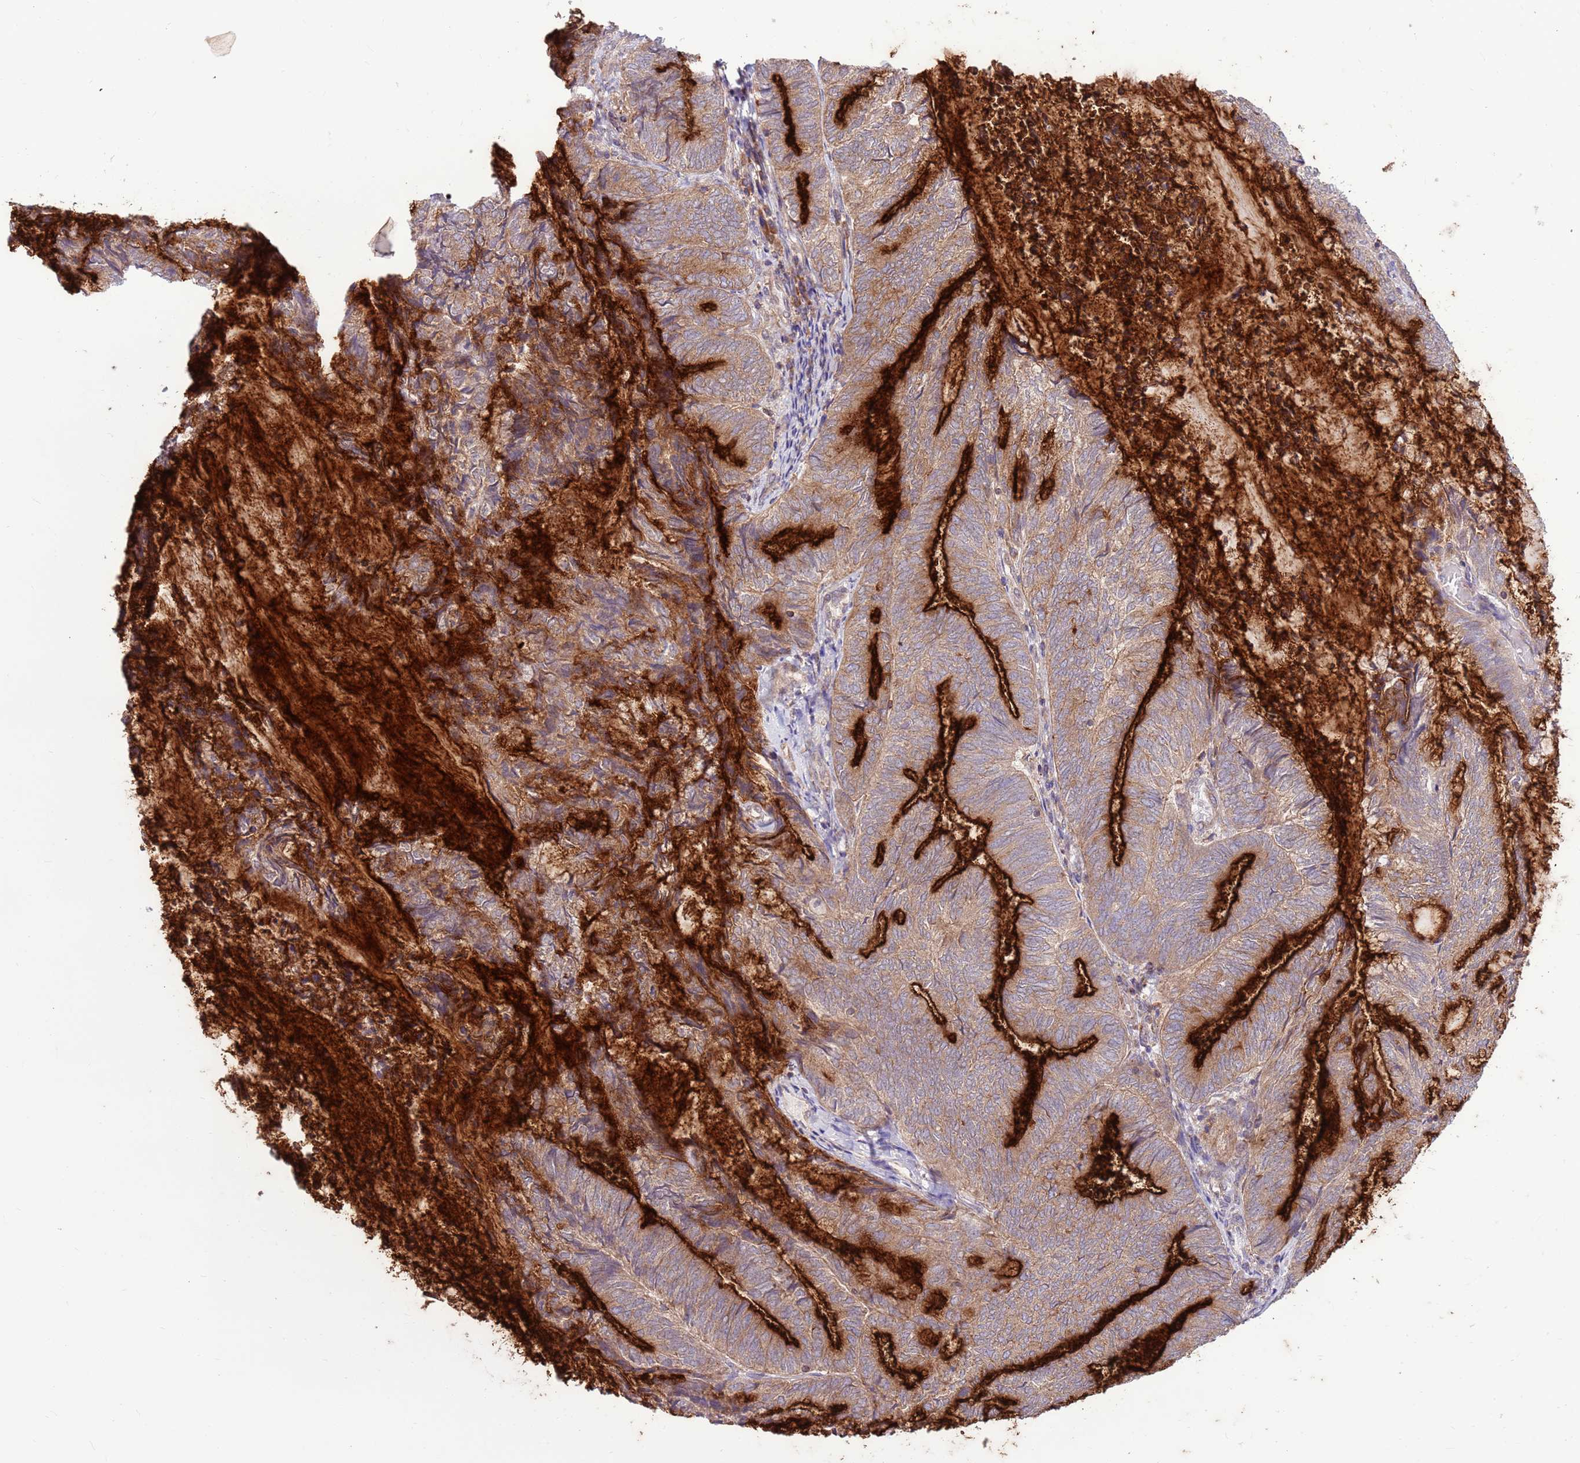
{"staining": {"intensity": "strong", "quantity": "25%-75%", "location": "cytoplasmic/membranous"}, "tissue": "endometrial cancer", "cell_type": "Tumor cells", "image_type": "cancer", "snomed": [{"axis": "morphology", "description": "Adenocarcinoma, NOS"}, {"axis": "topography", "description": "Endometrium"}], "caption": "About 25%-75% of tumor cells in adenocarcinoma (endometrial) show strong cytoplasmic/membranous protein staining as visualized by brown immunohistochemical staining.", "gene": "DDX19B", "patient": {"sex": "female", "age": 80}}